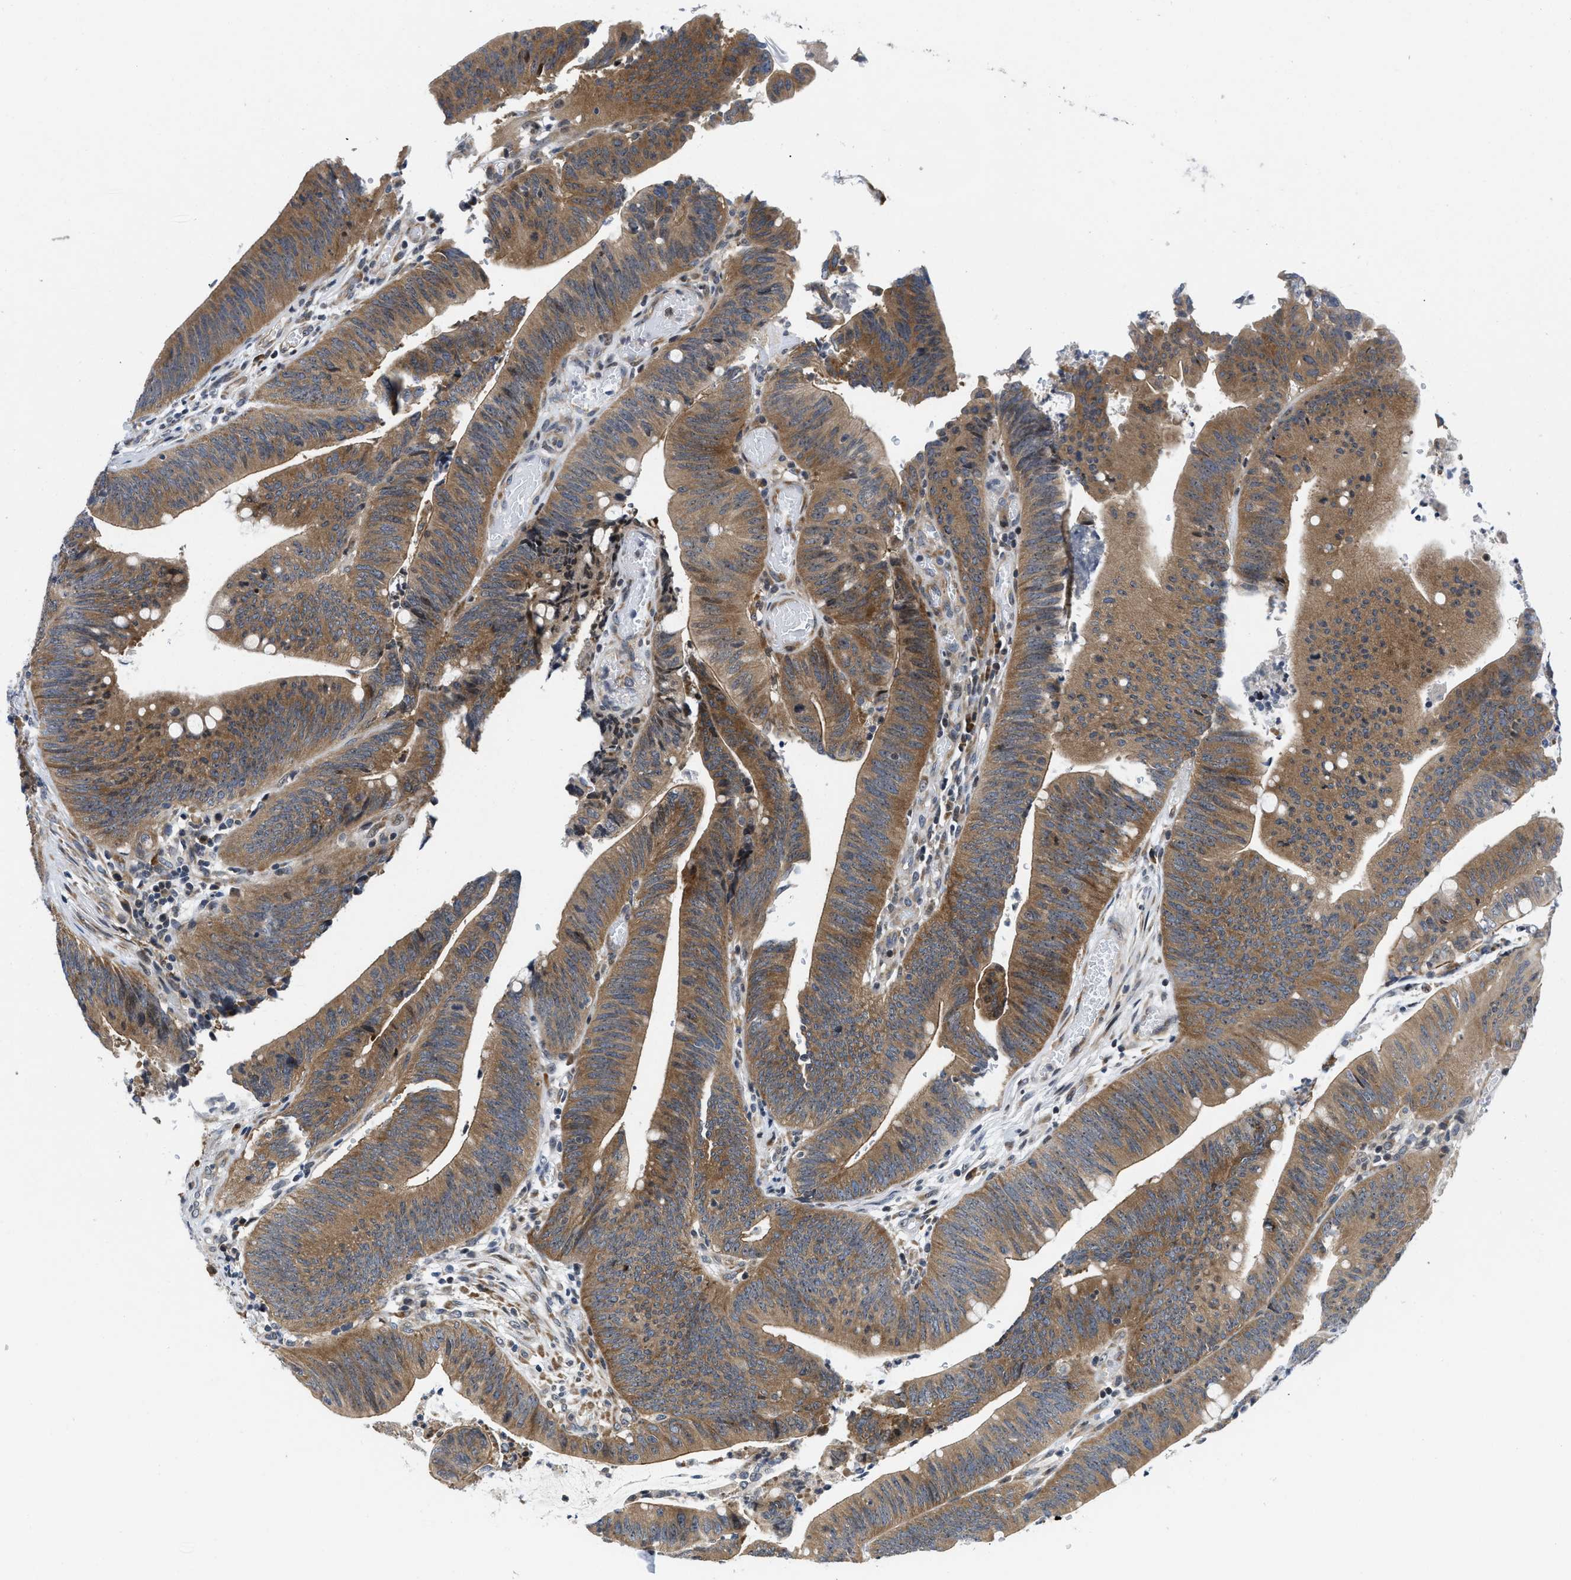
{"staining": {"intensity": "moderate", "quantity": ">75%", "location": "cytoplasmic/membranous"}, "tissue": "colorectal cancer", "cell_type": "Tumor cells", "image_type": "cancer", "snomed": [{"axis": "morphology", "description": "Normal tissue, NOS"}, {"axis": "morphology", "description": "Adenocarcinoma, NOS"}, {"axis": "topography", "description": "Rectum"}], "caption": "A brown stain labels moderate cytoplasmic/membranous staining of a protein in human colorectal cancer (adenocarcinoma) tumor cells. (brown staining indicates protein expression, while blue staining denotes nuclei).", "gene": "IKBKE", "patient": {"sex": "female", "age": 66}}